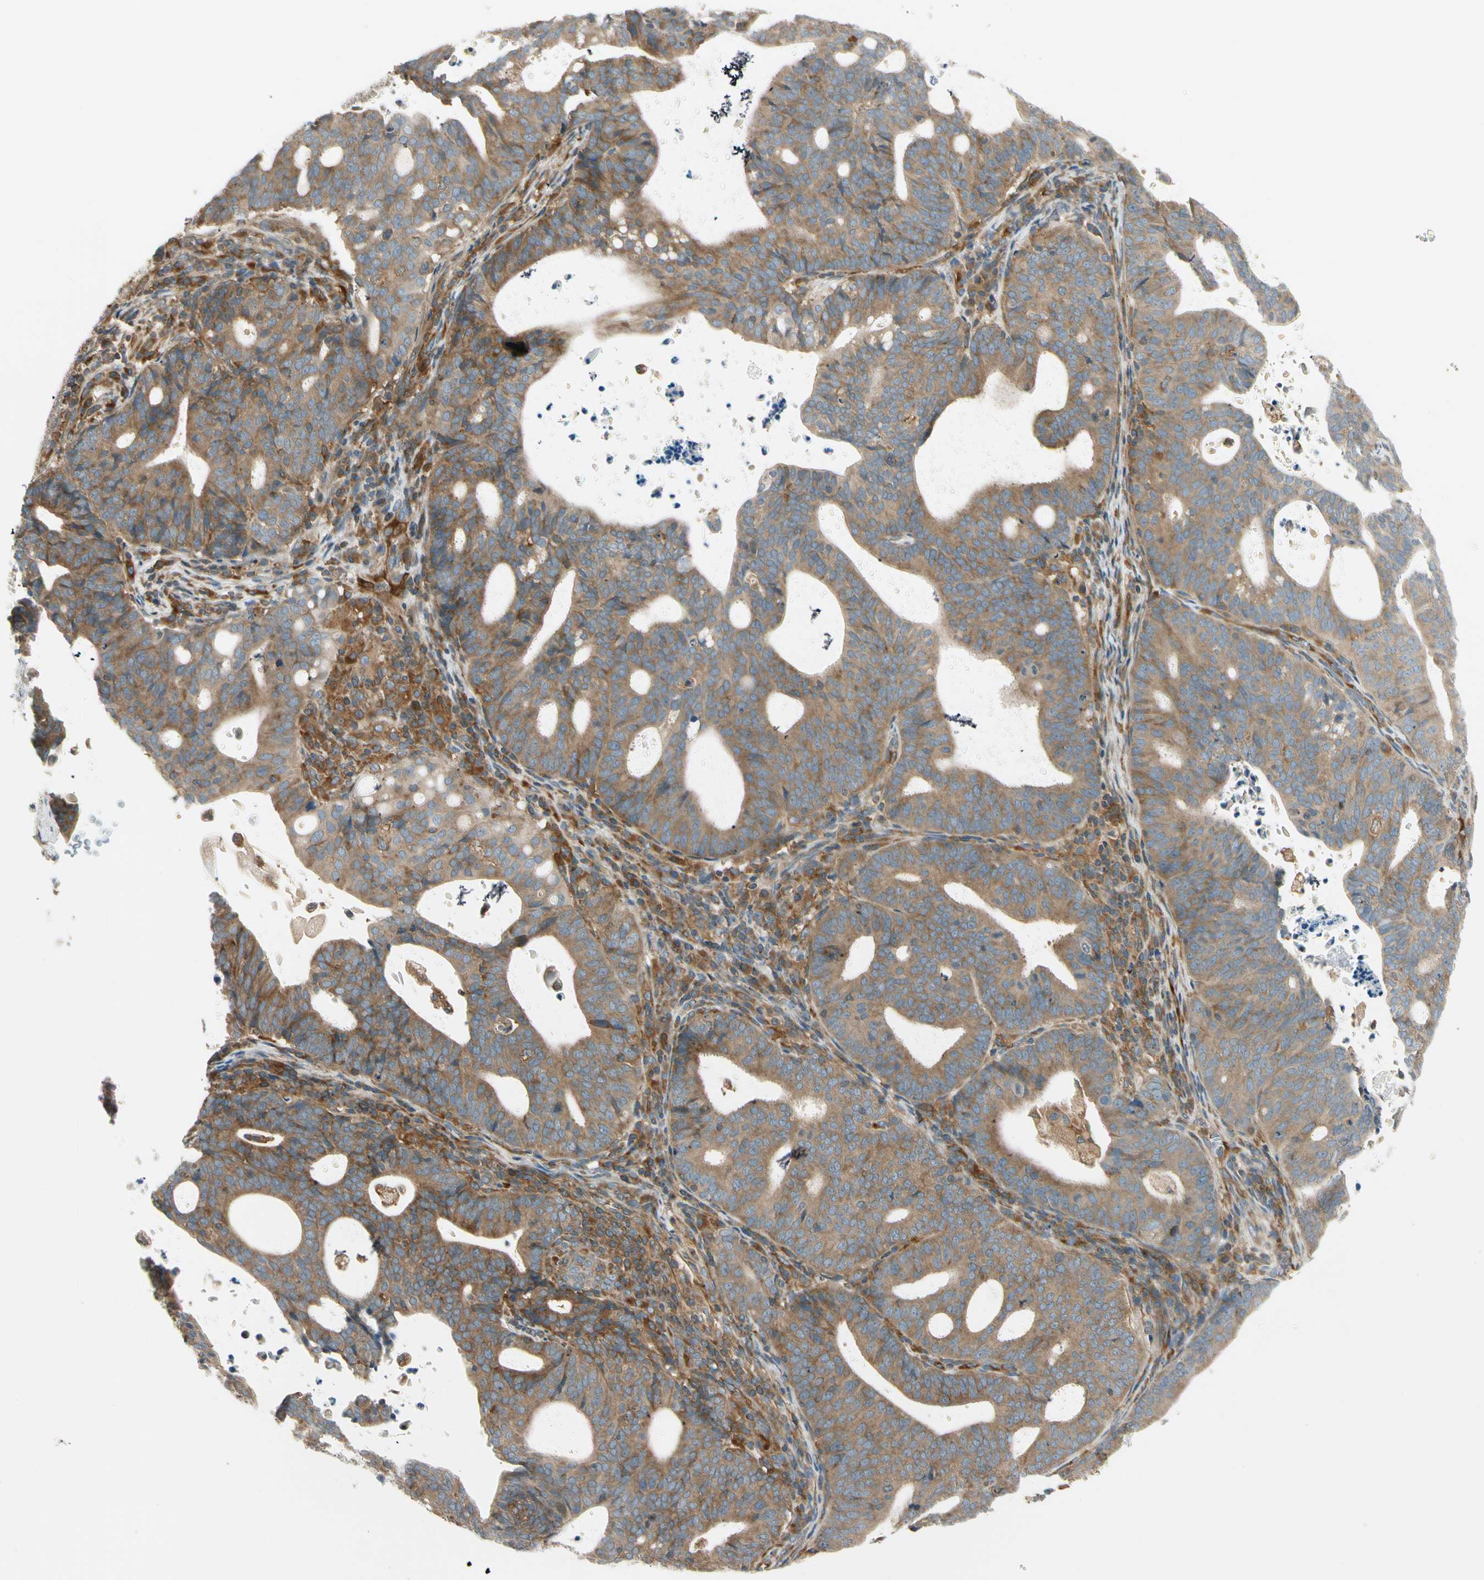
{"staining": {"intensity": "moderate", "quantity": ">75%", "location": "cytoplasmic/membranous"}, "tissue": "endometrial cancer", "cell_type": "Tumor cells", "image_type": "cancer", "snomed": [{"axis": "morphology", "description": "Adenocarcinoma, NOS"}, {"axis": "topography", "description": "Uterus"}], "caption": "IHC (DAB (3,3'-diaminobenzidine)) staining of endometrial cancer (adenocarcinoma) exhibits moderate cytoplasmic/membranous protein expression in approximately >75% of tumor cells.", "gene": "TRIO", "patient": {"sex": "female", "age": 83}}